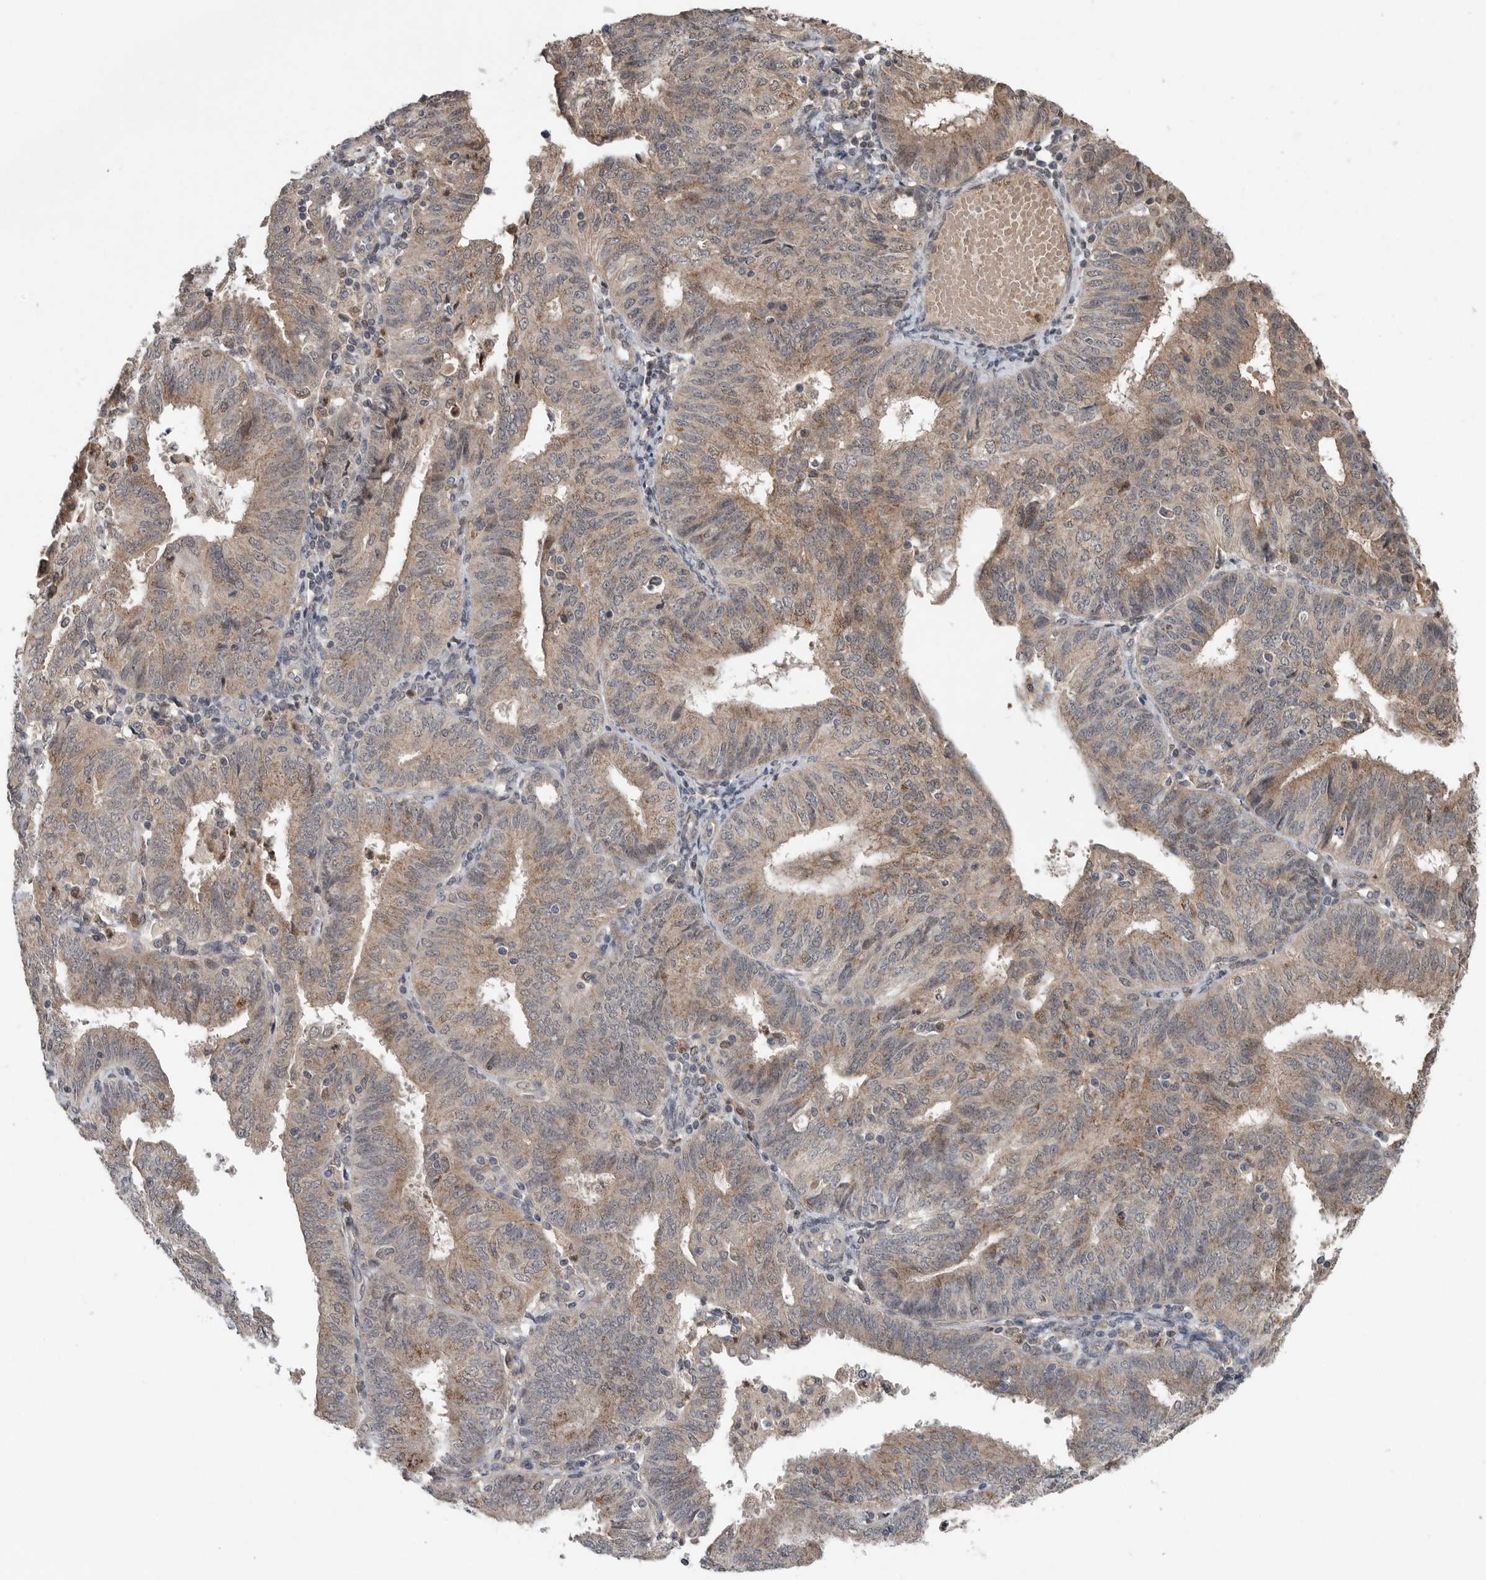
{"staining": {"intensity": "moderate", "quantity": ">75%", "location": "cytoplasmic/membranous"}, "tissue": "endometrial cancer", "cell_type": "Tumor cells", "image_type": "cancer", "snomed": [{"axis": "morphology", "description": "Adenocarcinoma, NOS"}, {"axis": "topography", "description": "Endometrium"}], "caption": "This photomicrograph exhibits immunohistochemistry (IHC) staining of human endometrial cancer (adenocarcinoma), with medium moderate cytoplasmic/membranous expression in approximately >75% of tumor cells.", "gene": "SCP2", "patient": {"sex": "female", "age": 58}}